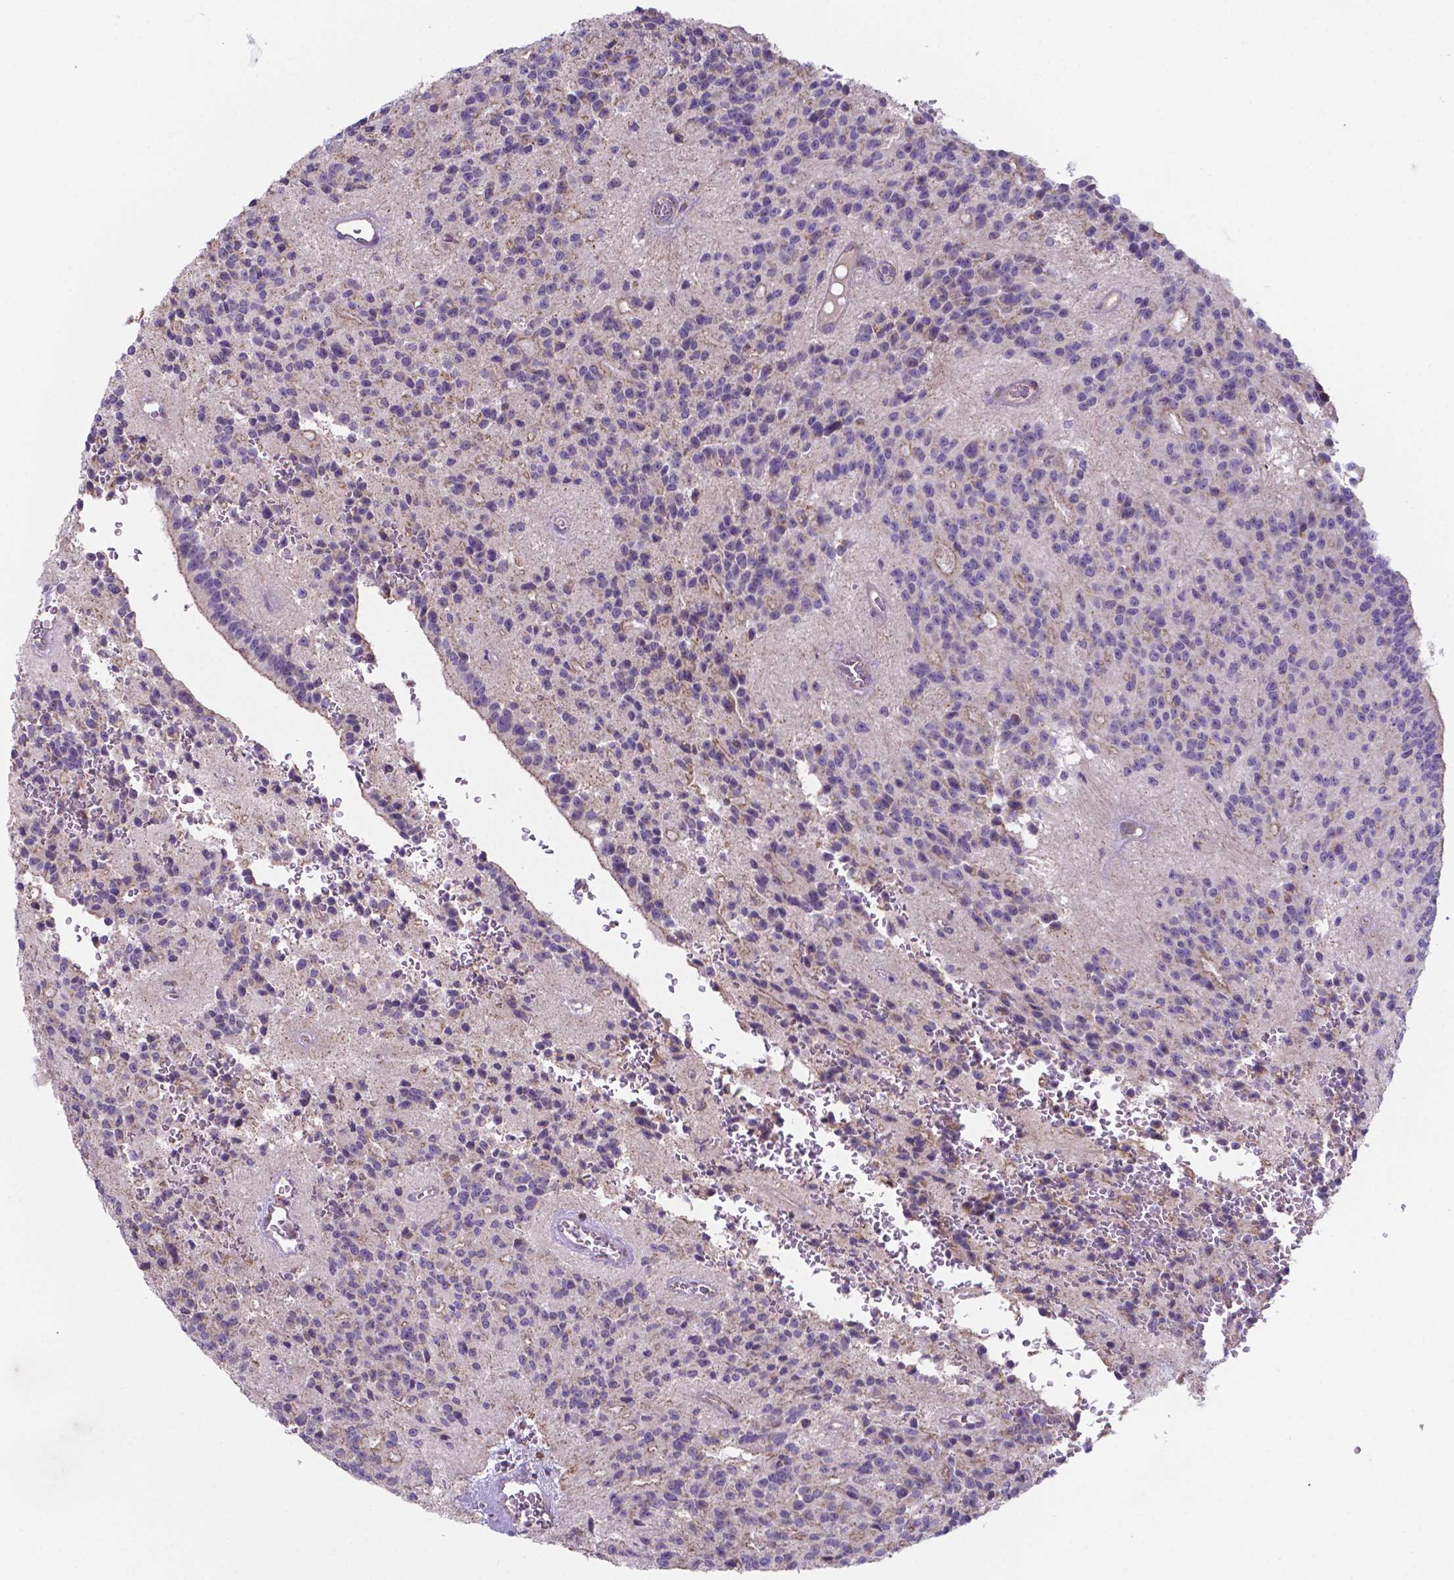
{"staining": {"intensity": "negative", "quantity": "none", "location": "none"}, "tissue": "glioma", "cell_type": "Tumor cells", "image_type": "cancer", "snomed": [{"axis": "morphology", "description": "Glioma, malignant, Low grade"}, {"axis": "topography", "description": "Brain"}], "caption": "High magnification brightfield microscopy of glioma stained with DAB (3,3'-diaminobenzidine) (brown) and counterstained with hematoxylin (blue): tumor cells show no significant staining.", "gene": "FAM114A1", "patient": {"sex": "male", "age": 31}}